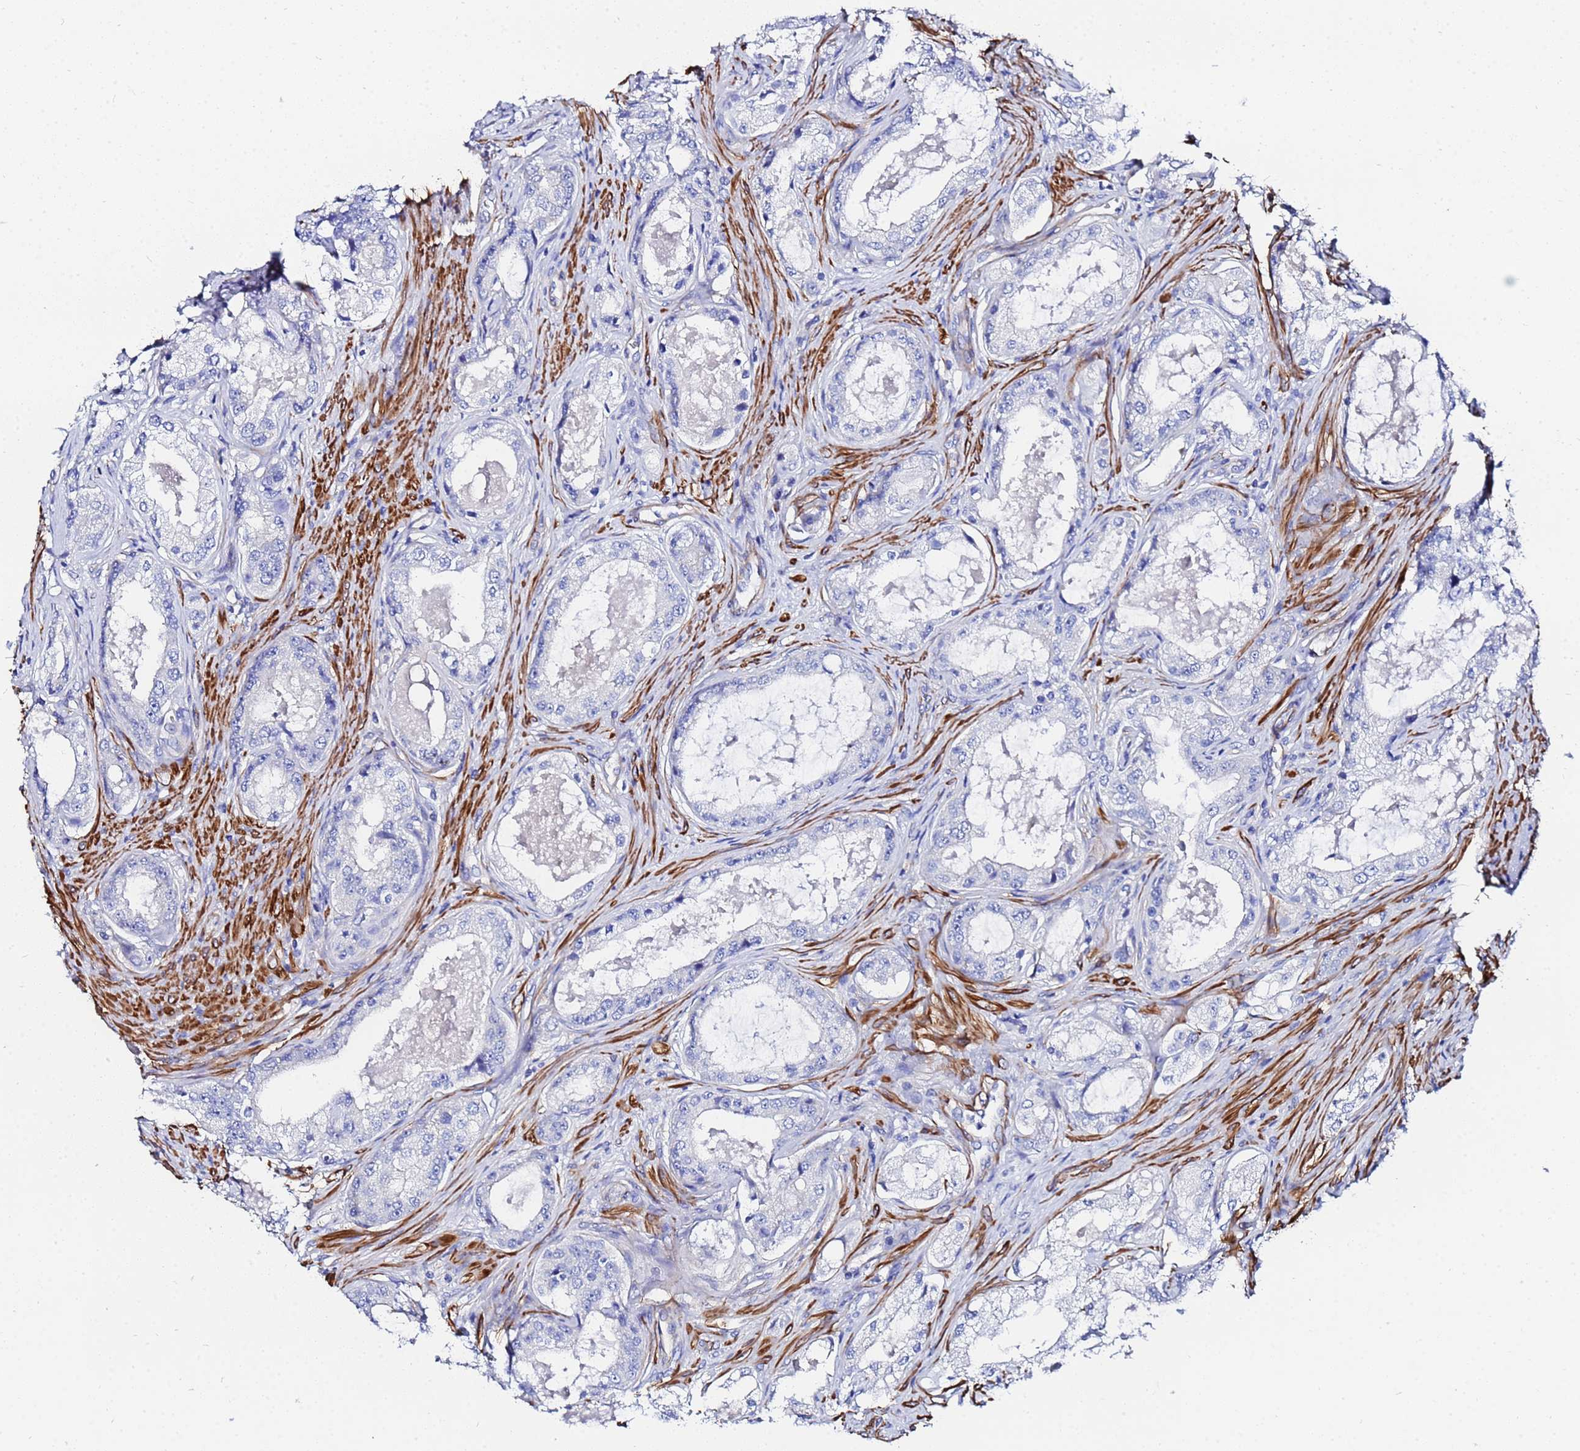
{"staining": {"intensity": "negative", "quantity": "none", "location": "none"}, "tissue": "prostate cancer", "cell_type": "Tumor cells", "image_type": "cancer", "snomed": [{"axis": "morphology", "description": "Adenocarcinoma, Low grade"}, {"axis": "topography", "description": "Prostate"}], "caption": "A high-resolution image shows immunohistochemistry (IHC) staining of prostate cancer (adenocarcinoma (low-grade)), which exhibits no significant expression in tumor cells. (Stains: DAB (3,3'-diaminobenzidine) immunohistochemistry (IHC) with hematoxylin counter stain, Microscopy: brightfield microscopy at high magnification).", "gene": "RAB39B", "patient": {"sex": "male", "age": 68}}